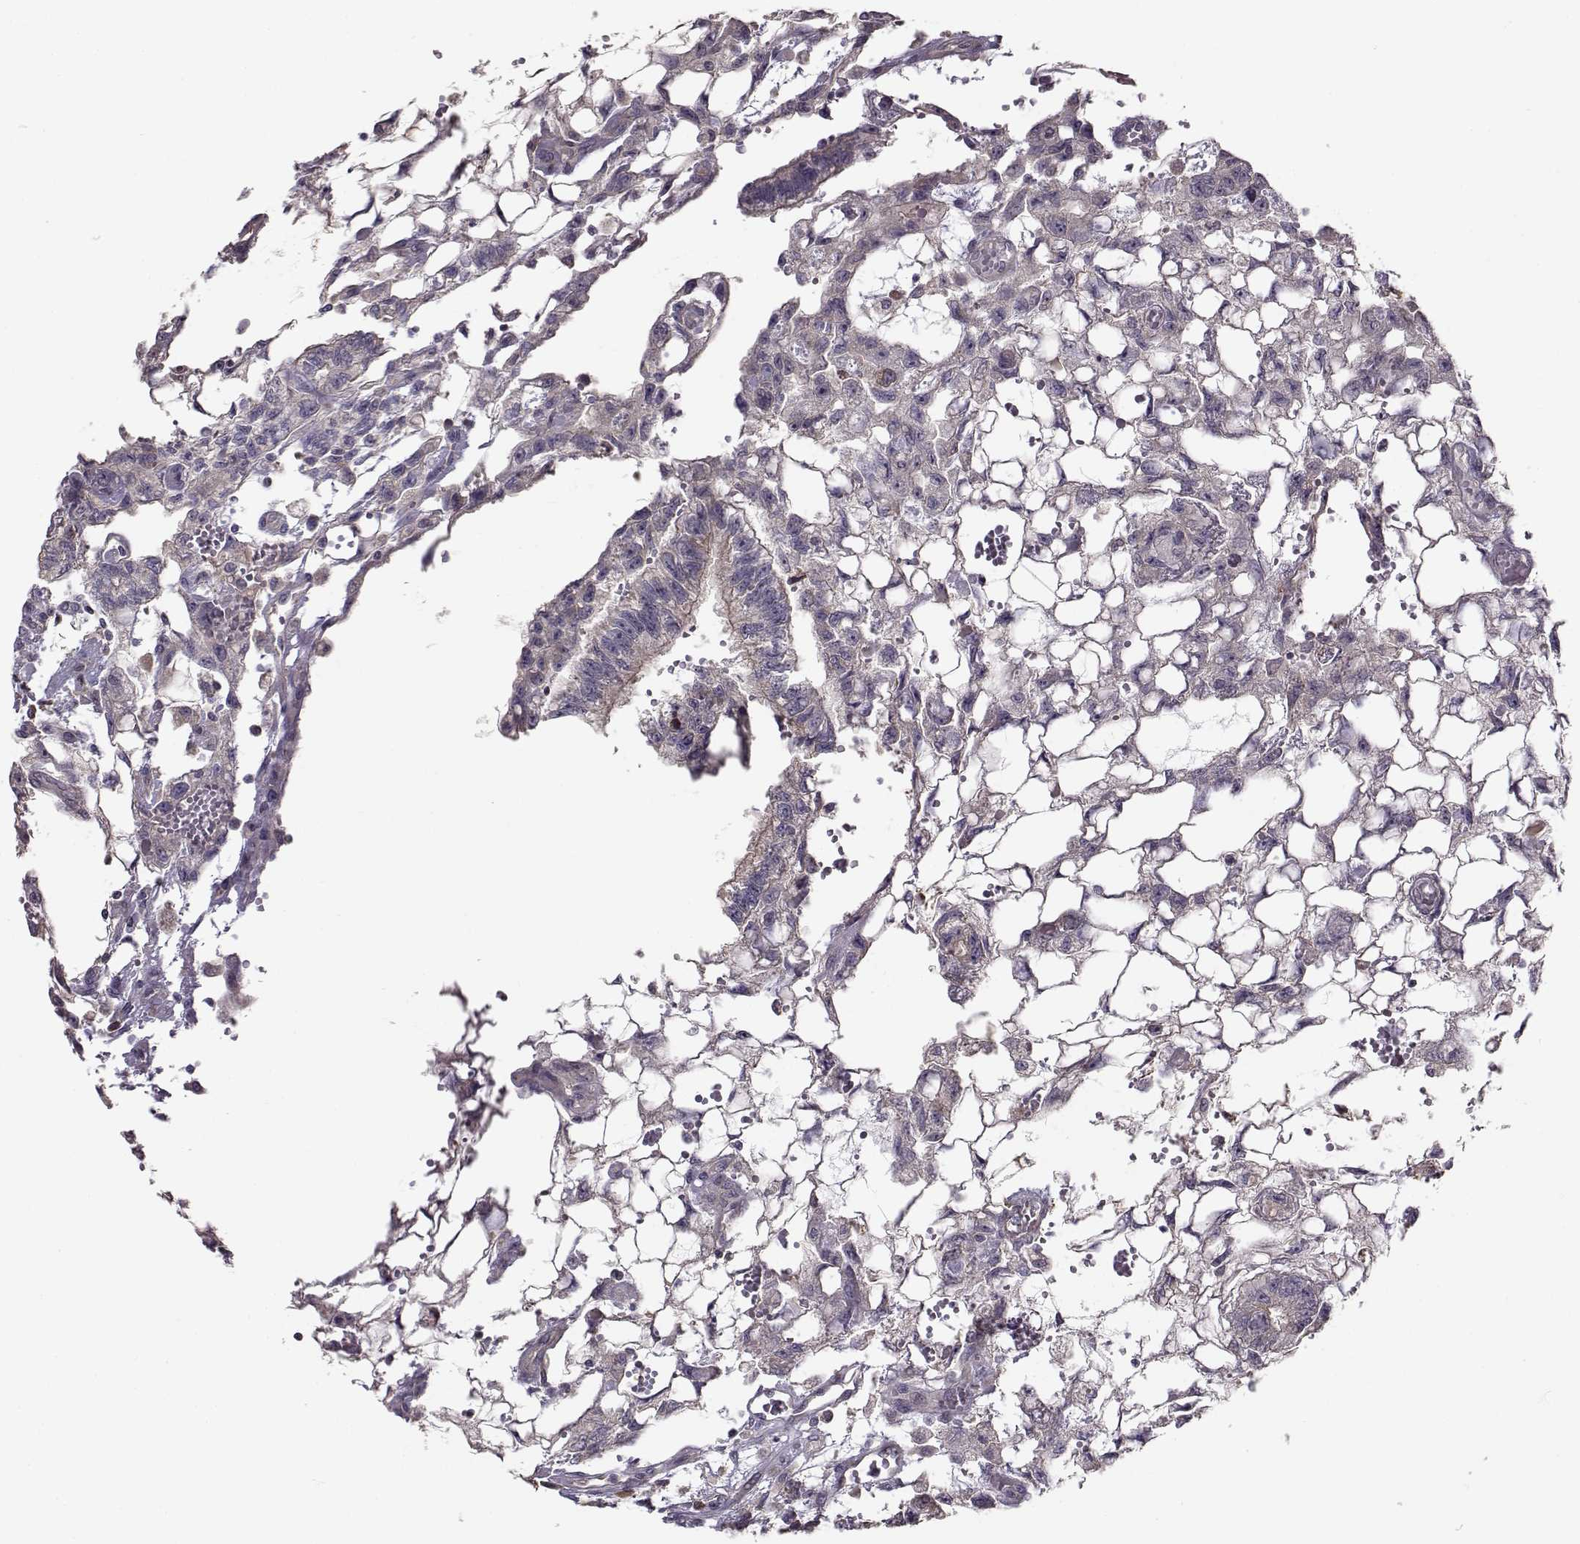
{"staining": {"intensity": "negative", "quantity": "none", "location": "none"}, "tissue": "testis cancer", "cell_type": "Tumor cells", "image_type": "cancer", "snomed": [{"axis": "morphology", "description": "Carcinoma, Embryonal, NOS"}, {"axis": "topography", "description": "Testis"}], "caption": "This is a image of IHC staining of embryonal carcinoma (testis), which shows no expression in tumor cells.", "gene": "ENTPD8", "patient": {"sex": "male", "age": 32}}